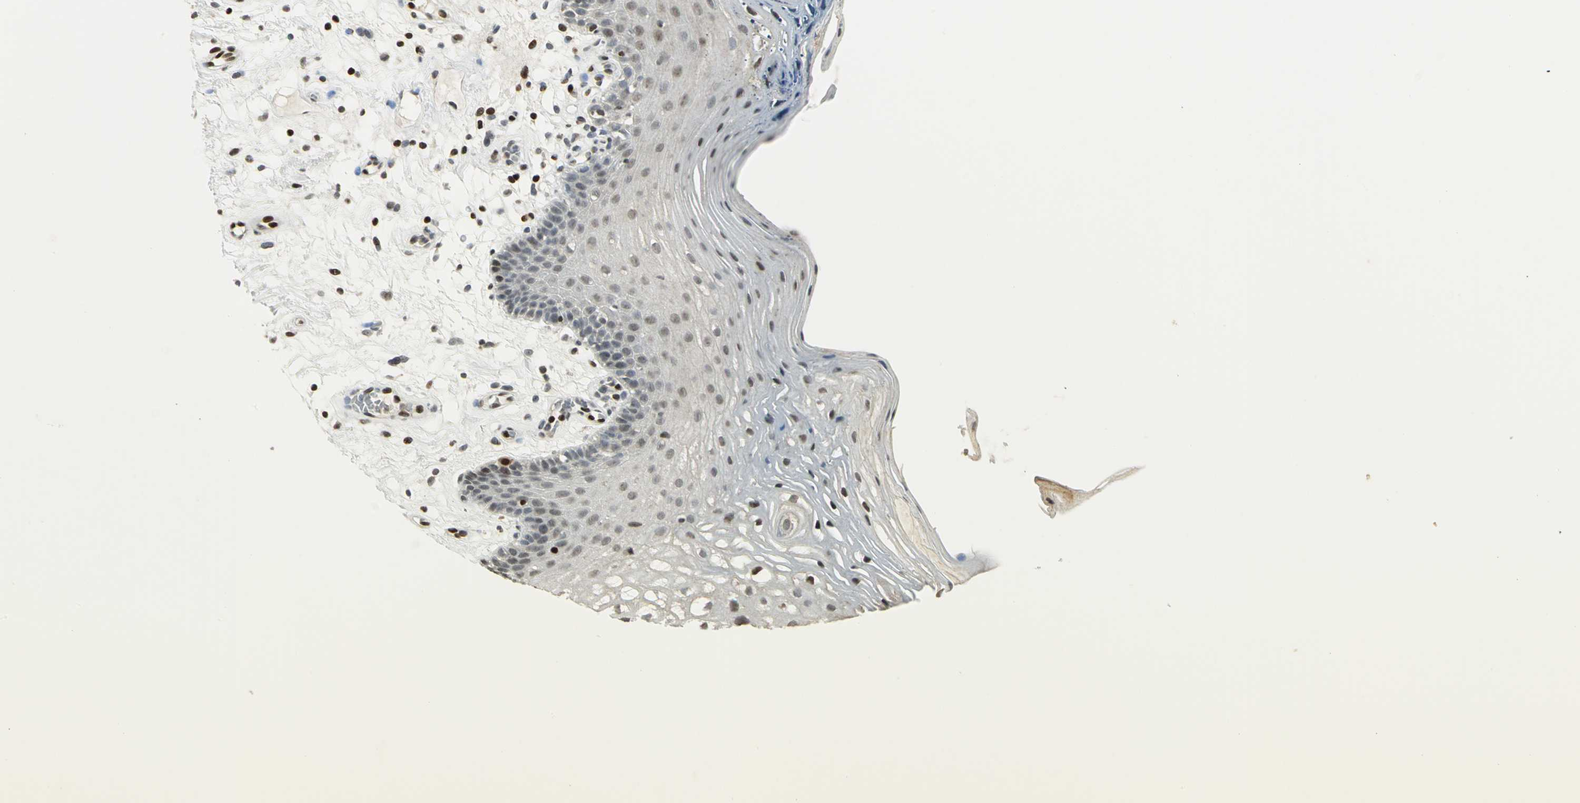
{"staining": {"intensity": "moderate", "quantity": "<25%", "location": "nuclear"}, "tissue": "oral mucosa", "cell_type": "Squamous epithelial cells", "image_type": "normal", "snomed": [{"axis": "morphology", "description": "Normal tissue, NOS"}, {"axis": "morphology", "description": "Squamous cell carcinoma, NOS"}, {"axis": "topography", "description": "Skeletal muscle"}, {"axis": "topography", "description": "Oral tissue"}, {"axis": "topography", "description": "Head-Neck"}], "caption": "Protein staining displays moderate nuclear staining in about <25% of squamous epithelial cells in benign oral mucosa.", "gene": "KDM1A", "patient": {"sex": "male", "age": 71}}